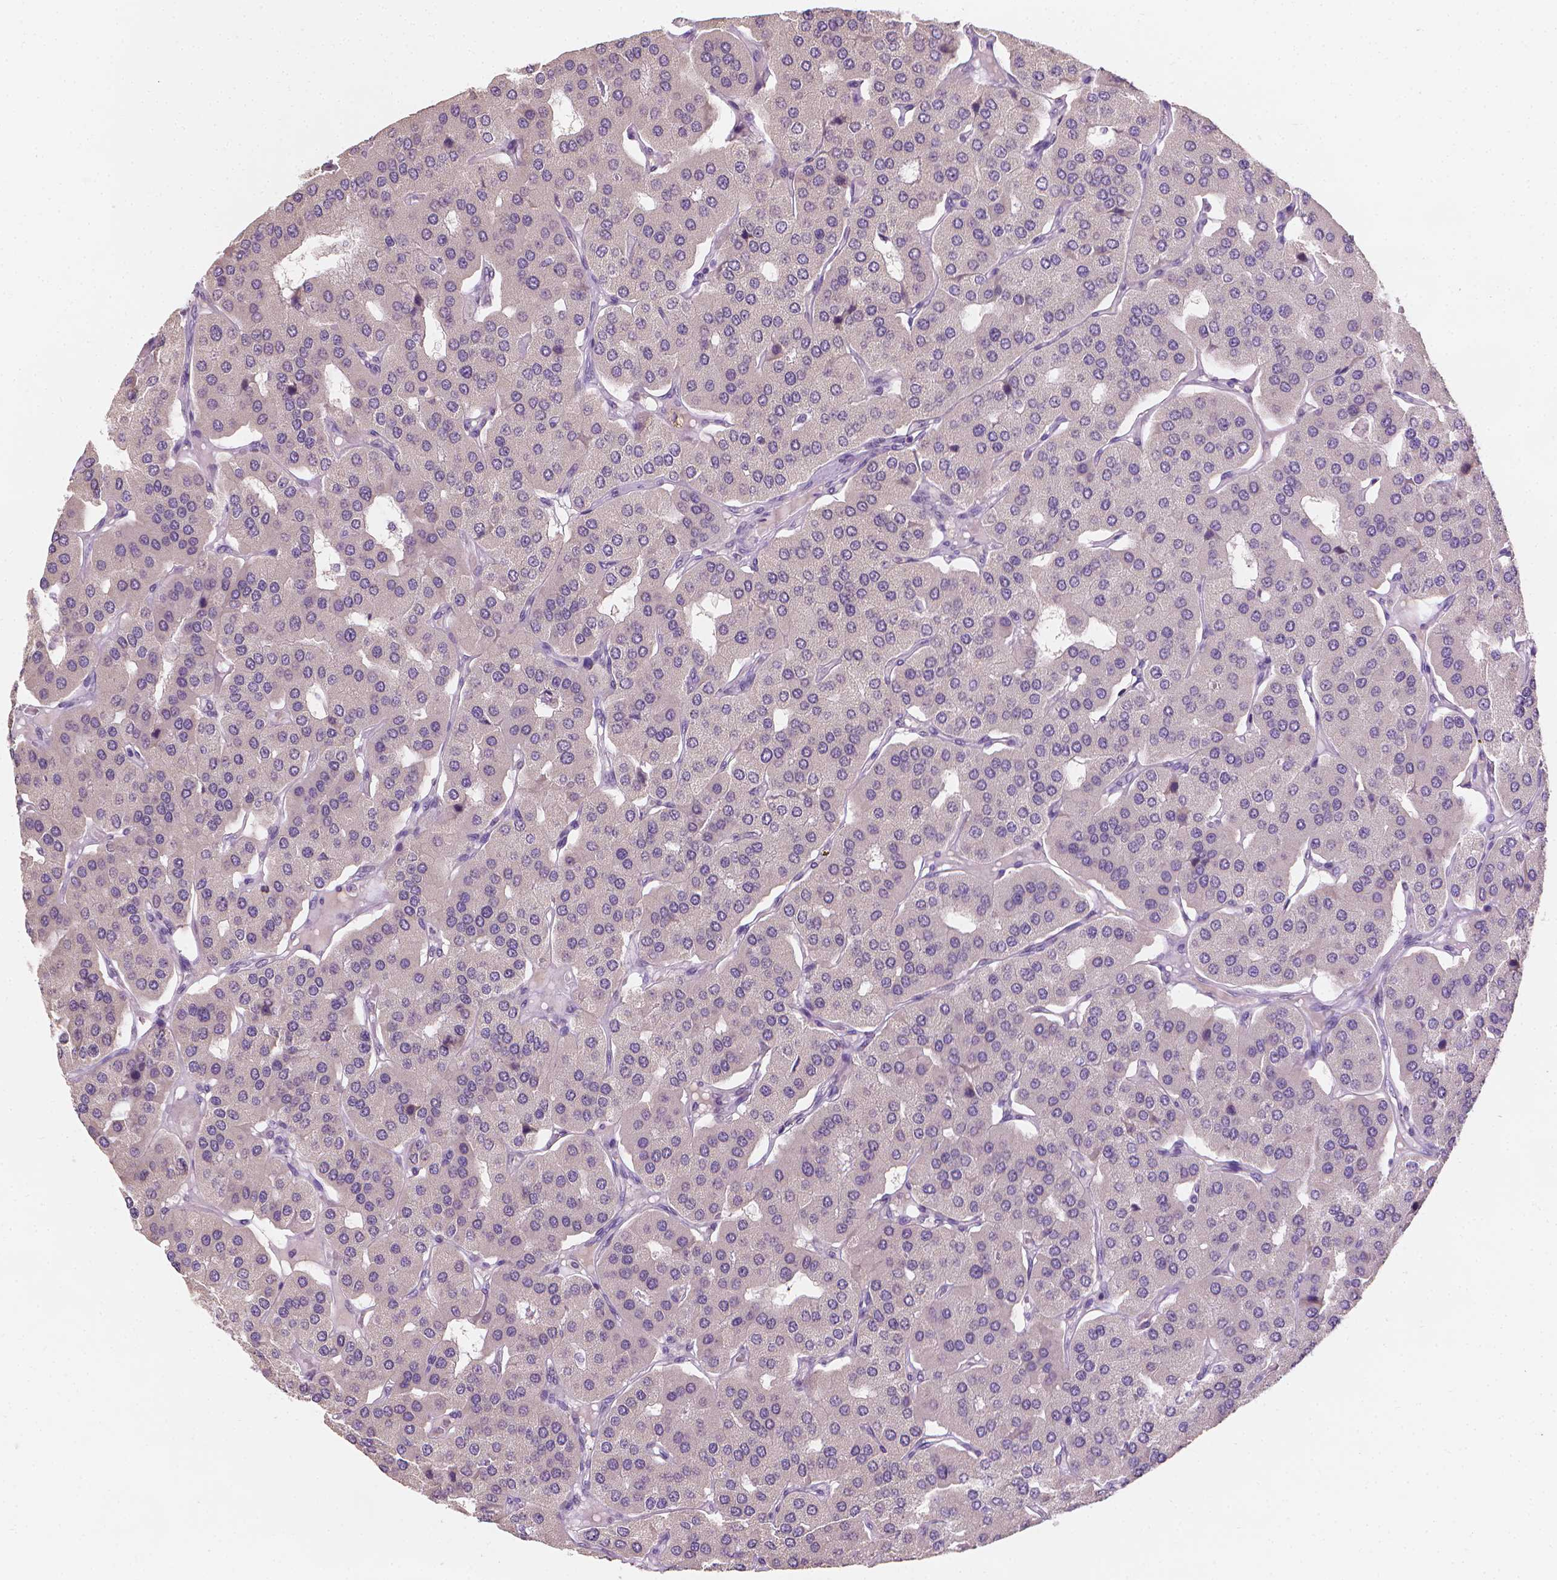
{"staining": {"intensity": "negative", "quantity": "none", "location": "none"}, "tissue": "parathyroid gland", "cell_type": "Glandular cells", "image_type": "normal", "snomed": [{"axis": "morphology", "description": "Normal tissue, NOS"}, {"axis": "morphology", "description": "Adenoma, NOS"}, {"axis": "topography", "description": "Parathyroid gland"}], "caption": "A high-resolution micrograph shows immunohistochemistry (IHC) staining of normal parathyroid gland, which shows no significant staining in glandular cells.", "gene": "FASN", "patient": {"sex": "female", "age": 86}}